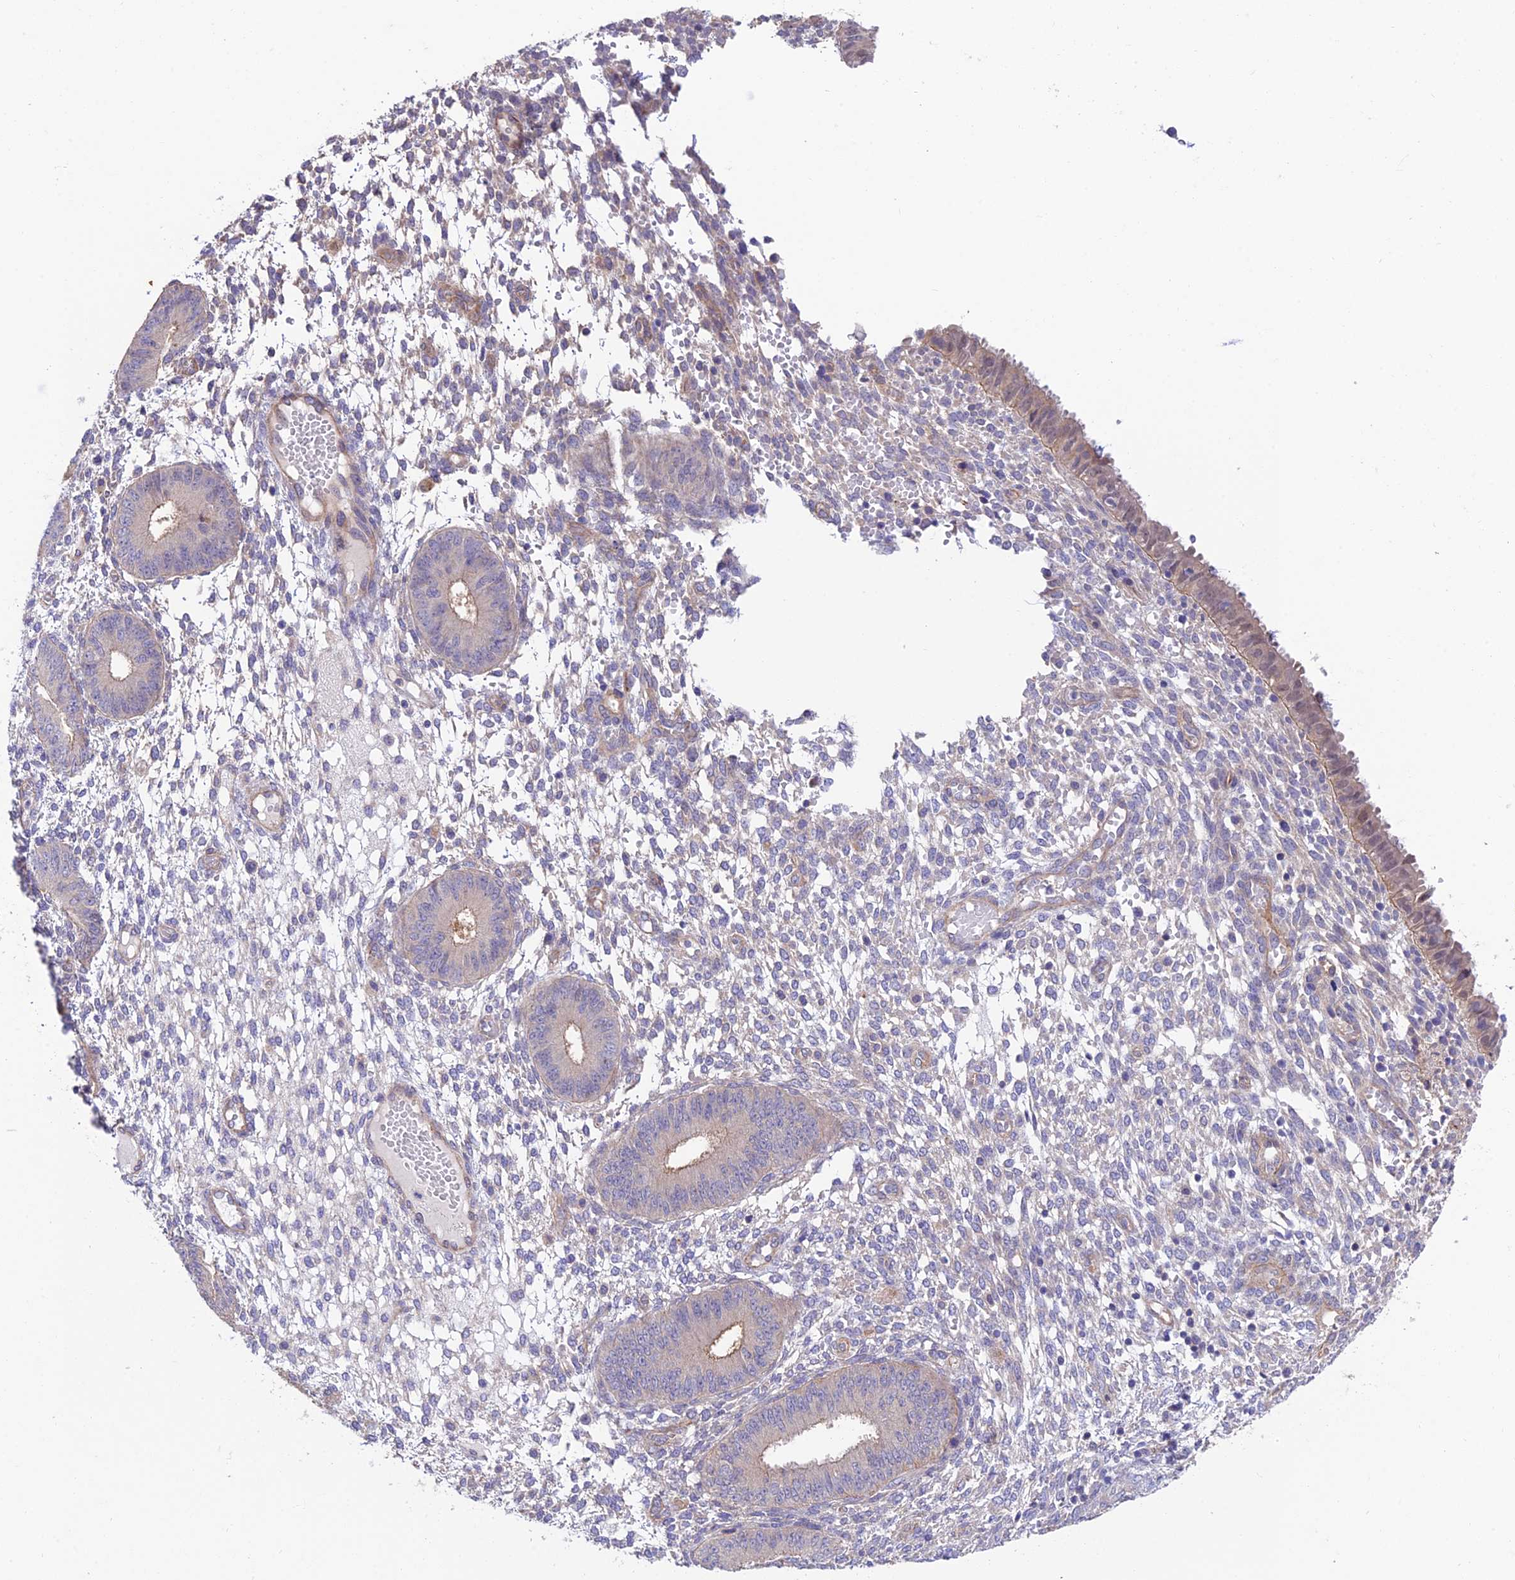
{"staining": {"intensity": "negative", "quantity": "none", "location": "none"}, "tissue": "endometrium", "cell_type": "Cells in endometrial stroma", "image_type": "normal", "snomed": [{"axis": "morphology", "description": "Normal tissue, NOS"}, {"axis": "topography", "description": "Endometrium"}], "caption": "This is an immunohistochemistry photomicrograph of unremarkable human endometrium. There is no positivity in cells in endometrial stroma.", "gene": "QRFP", "patient": {"sex": "female", "age": 49}}